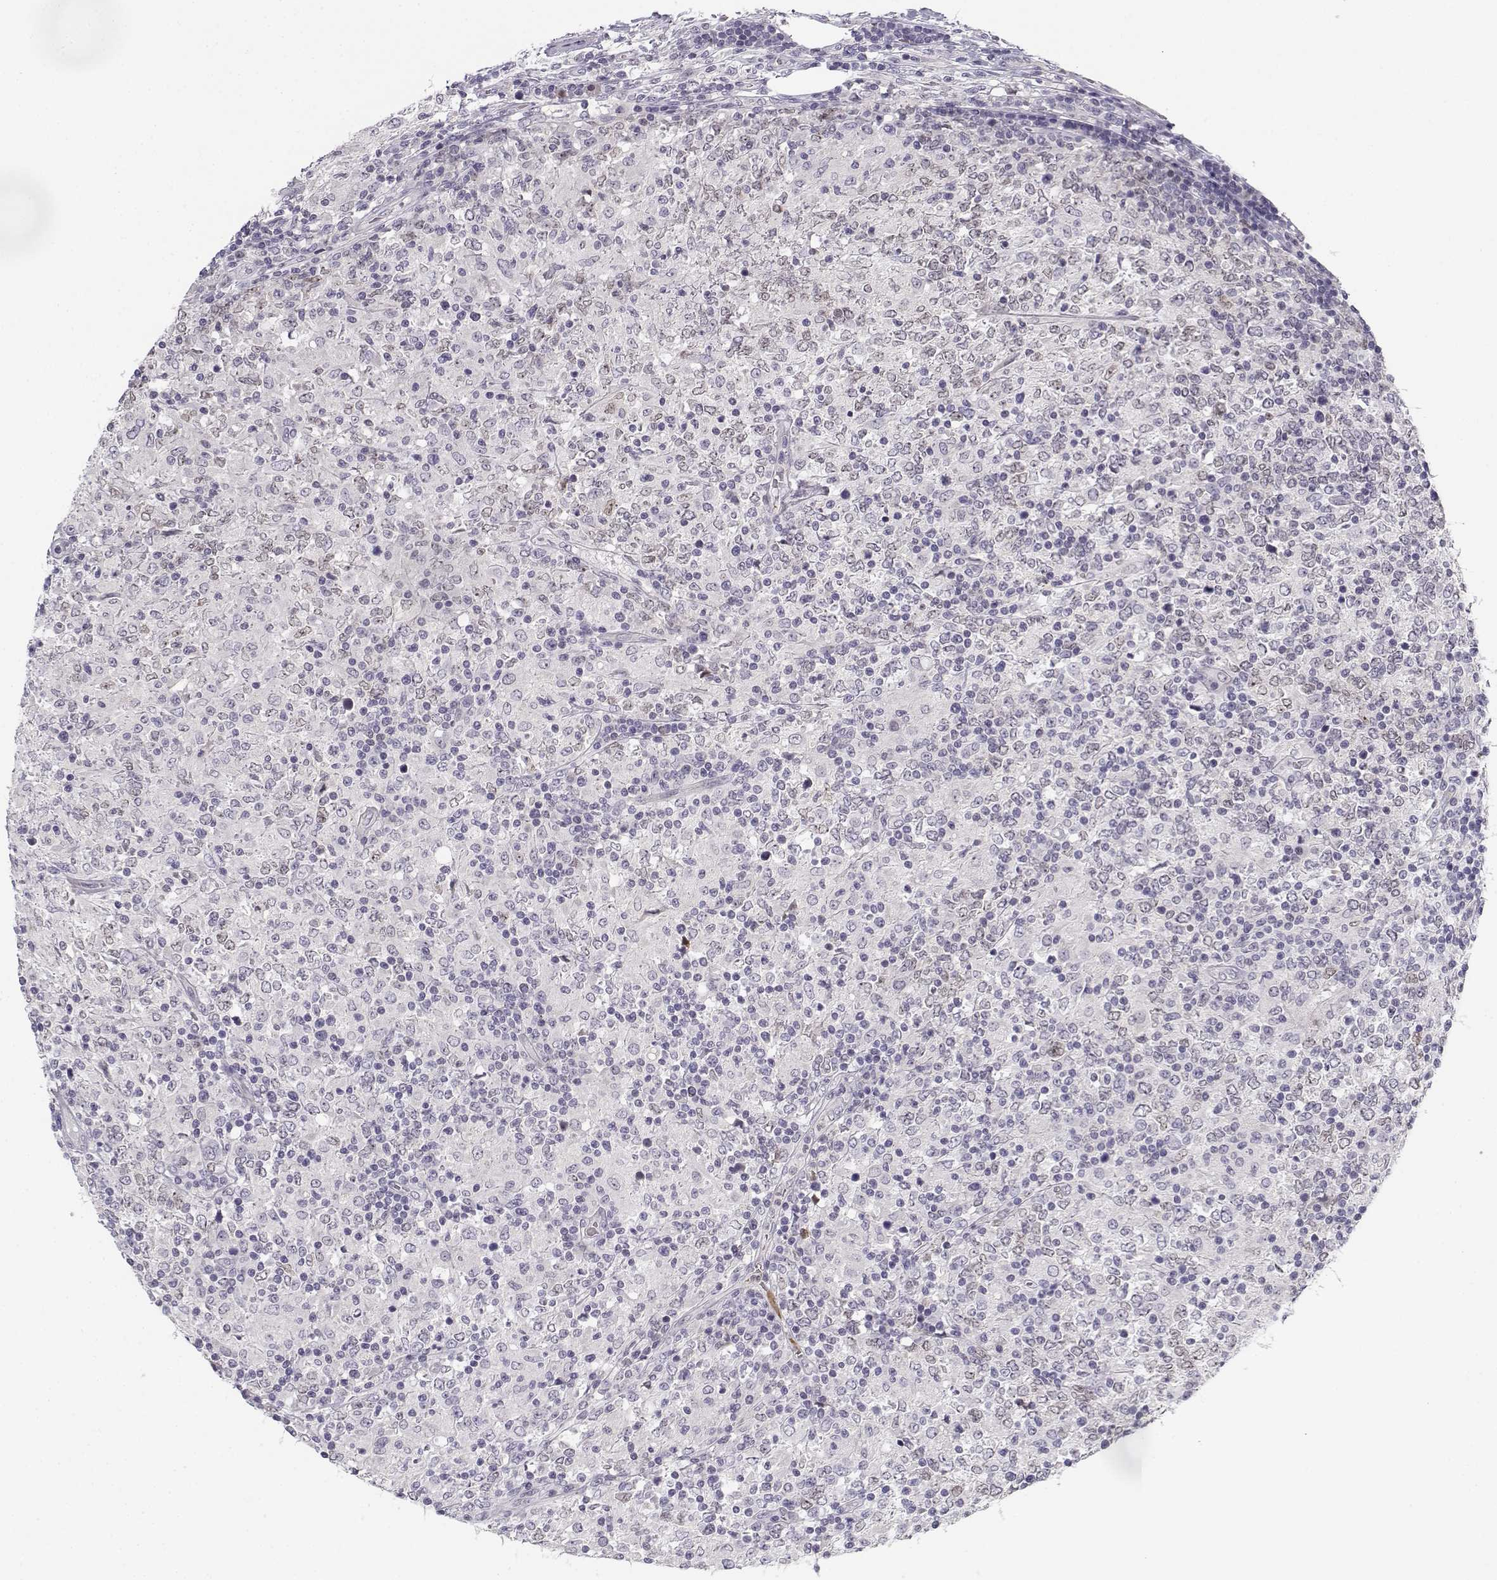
{"staining": {"intensity": "negative", "quantity": "none", "location": "none"}, "tissue": "lymphoma", "cell_type": "Tumor cells", "image_type": "cancer", "snomed": [{"axis": "morphology", "description": "Malignant lymphoma, non-Hodgkin's type, High grade"}, {"axis": "topography", "description": "Lymph node"}], "caption": "IHC photomicrograph of neoplastic tissue: human lymphoma stained with DAB (3,3'-diaminobenzidine) exhibits no significant protein staining in tumor cells.", "gene": "DDX25", "patient": {"sex": "female", "age": 84}}